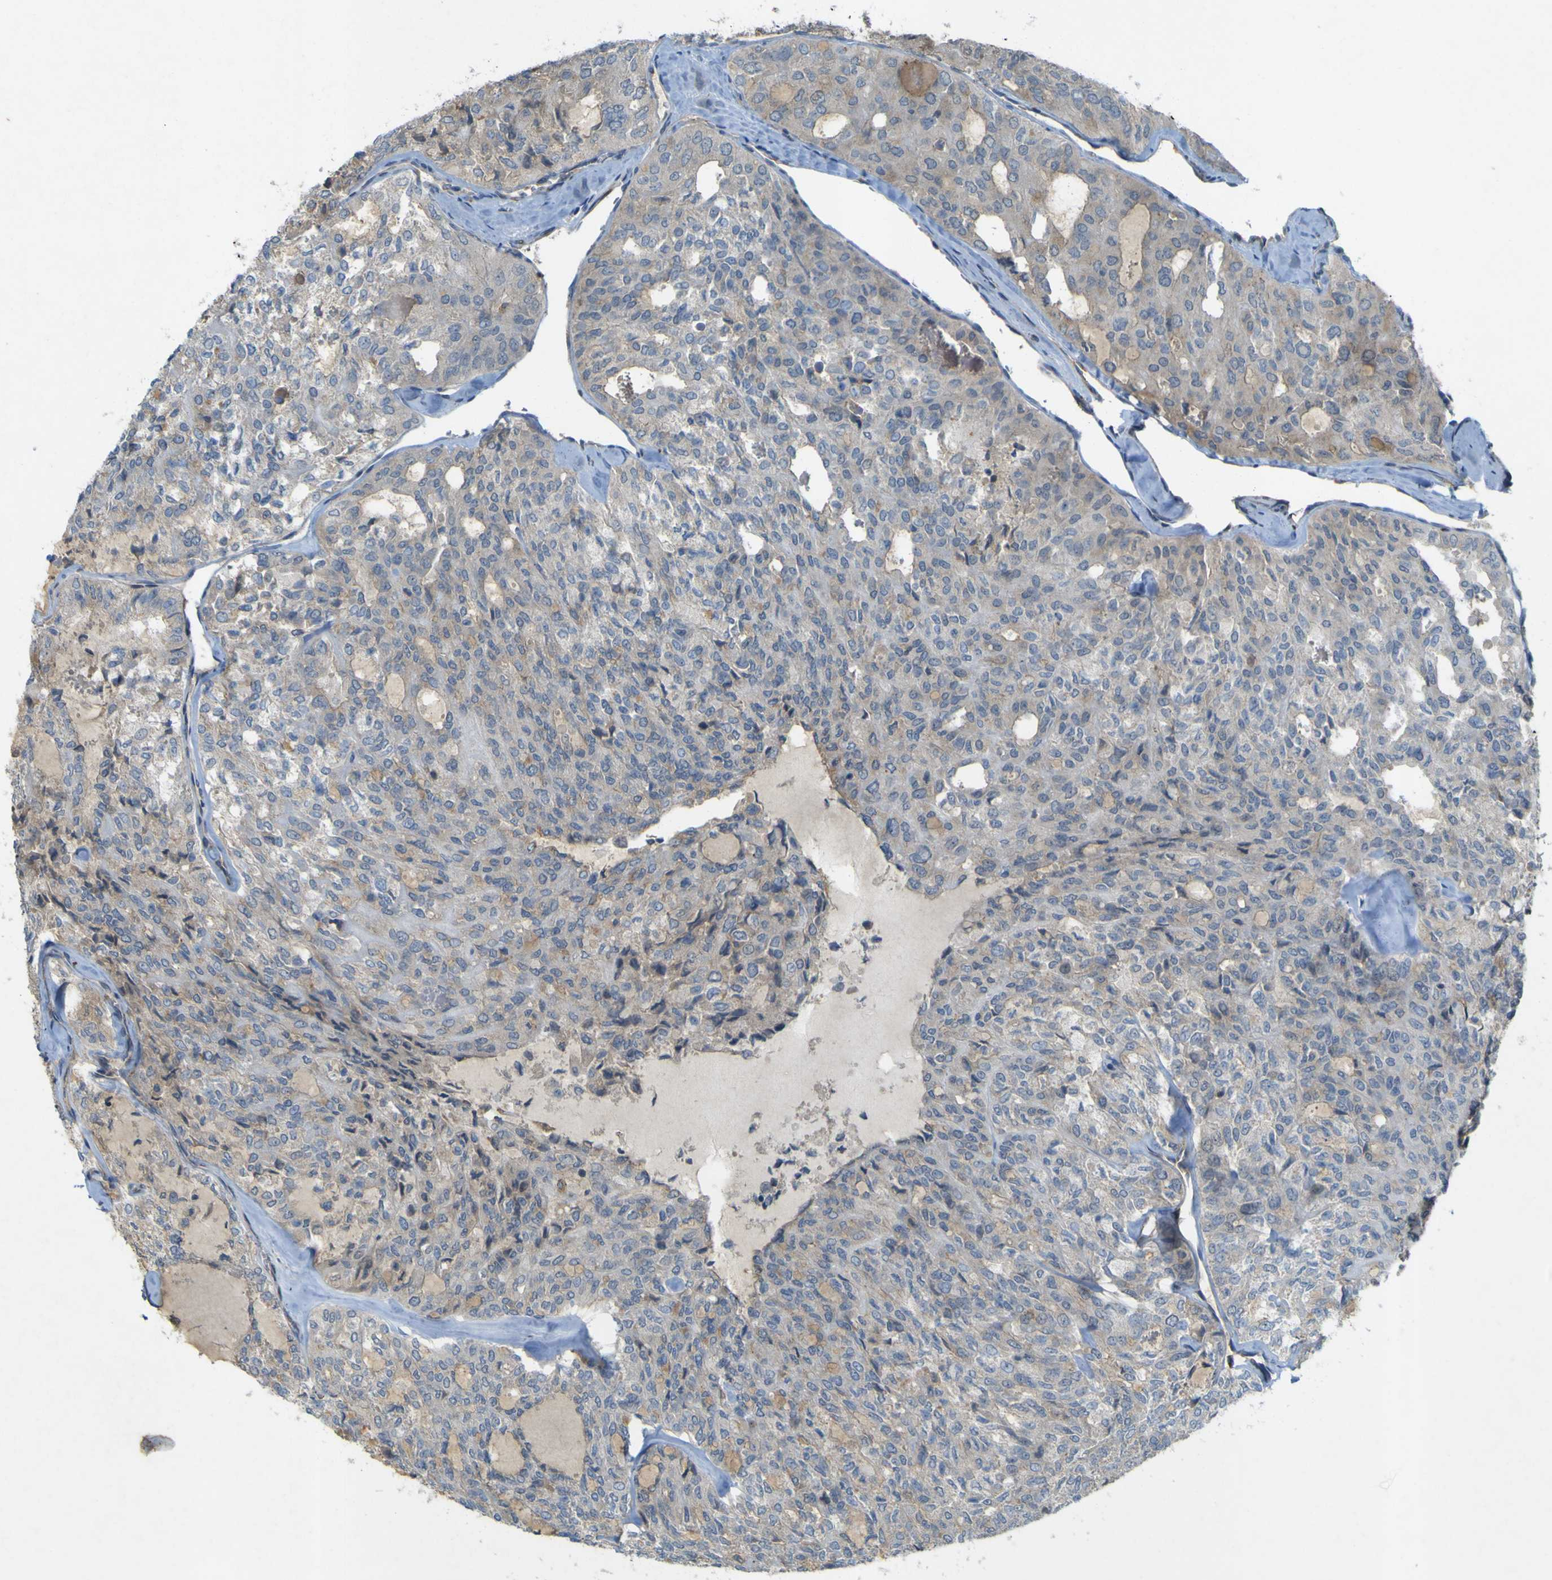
{"staining": {"intensity": "negative", "quantity": "none", "location": "none"}, "tissue": "thyroid cancer", "cell_type": "Tumor cells", "image_type": "cancer", "snomed": [{"axis": "morphology", "description": "Follicular adenoma carcinoma, NOS"}, {"axis": "topography", "description": "Thyroid gland"}], "caption": "Tumor cells are negative for brown protein staining in follicular adenoma carcinoma (thyroid).", "gene": "IGF2R", "patient": {"sex": "male", "age": 75}}